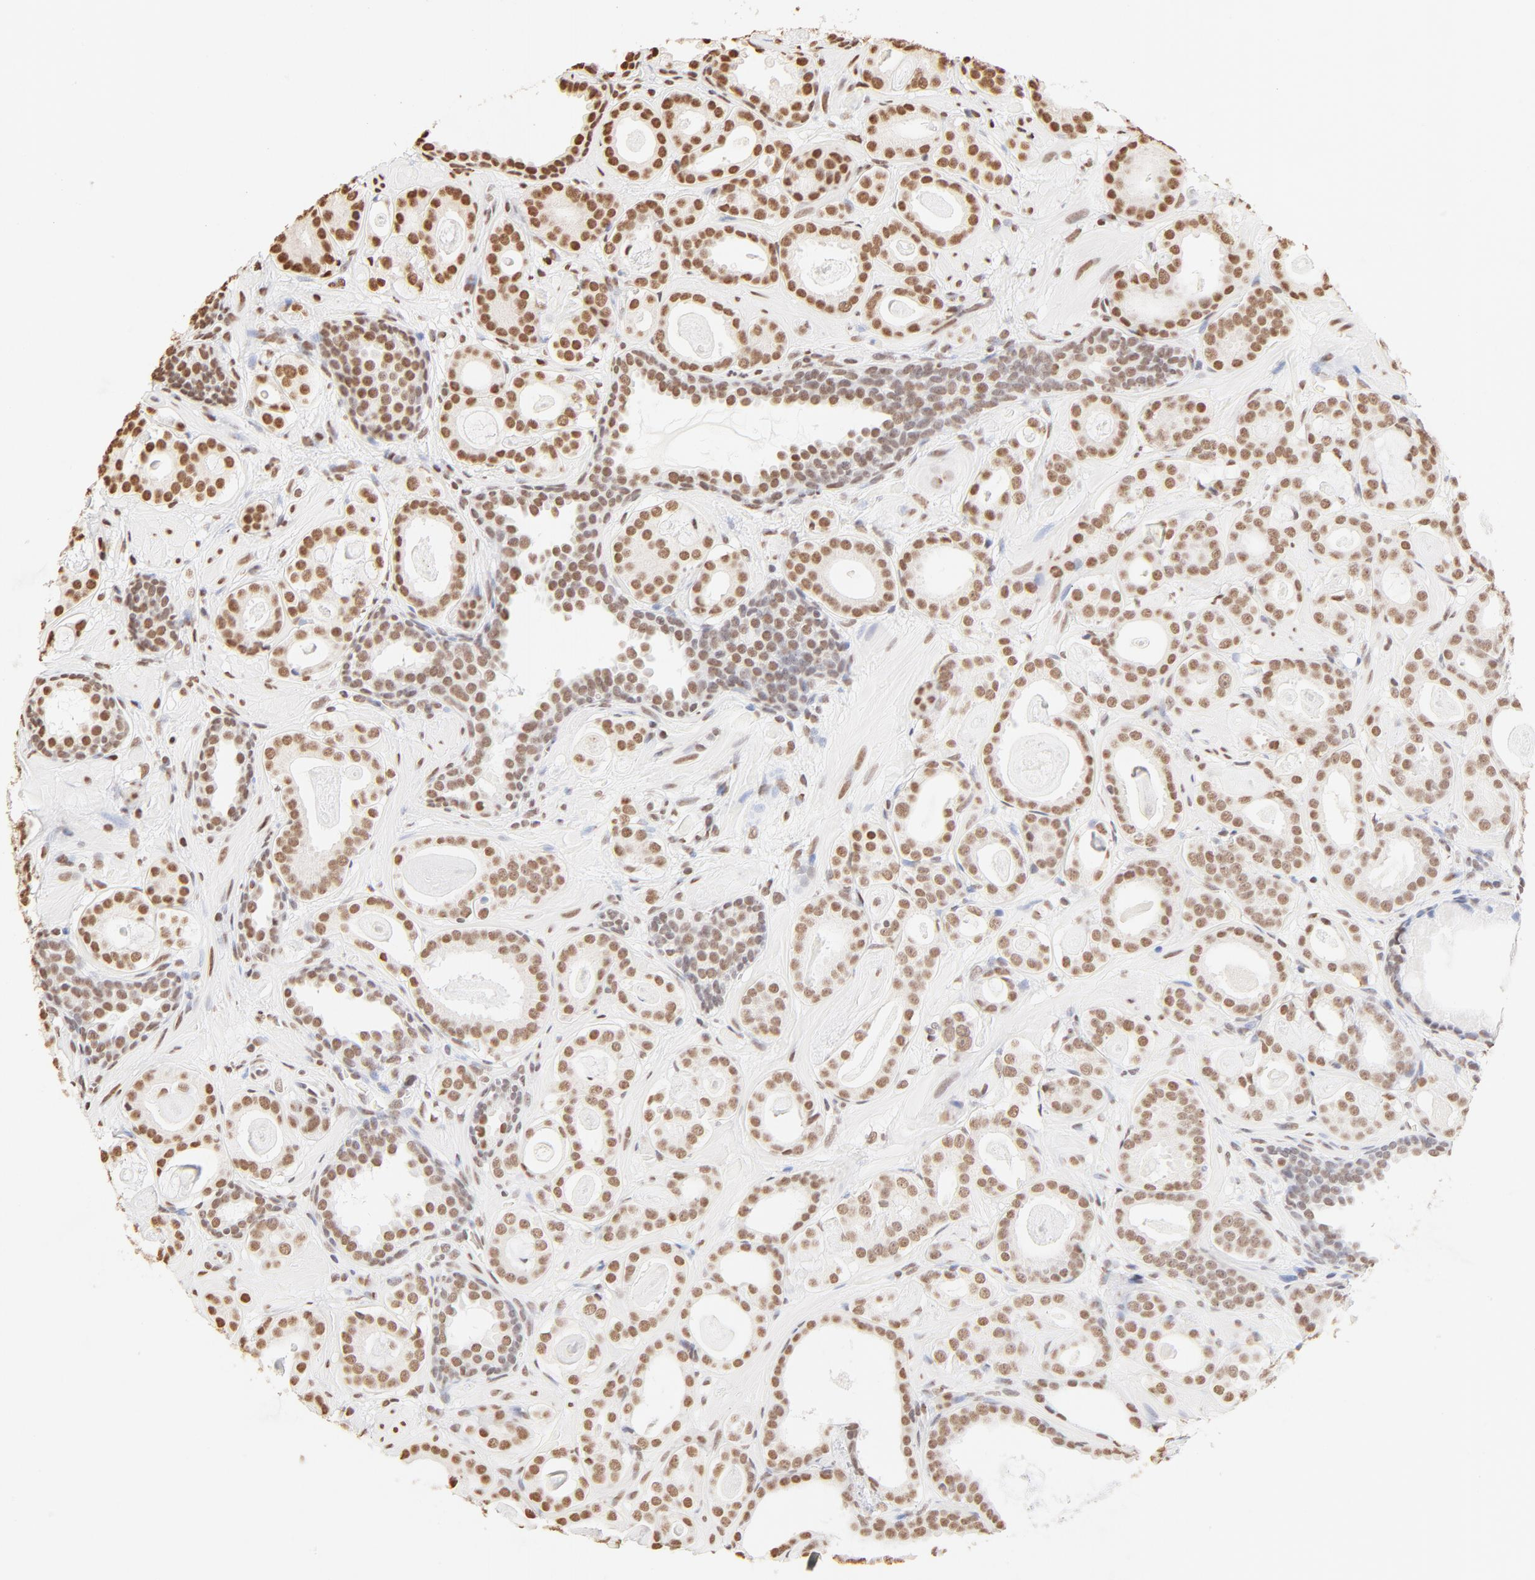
{"staining": {"intensity": "moderate", "quantity": ">75%", "location": "nuclear"}, "tissue": "prostate cancer", "cell_type": "Tumor cells", "image_type": "cancer", "snomed": [{"axis": "morphology", "description": "Adenocarcinoma, Low grade"}, {"axis": "topography", "description": "Prostate"}], "caption": "Adenocarcinoma (low-grade) (prostate) tissue demonstrates moderate nuclear expression in about >75% of tumor cells, visualized by immunohistochemistry. (IHC, brightfield microscopy, high magnification).", "gene": "ZNF540", "patient": {"sex": "male", "age": 57}}